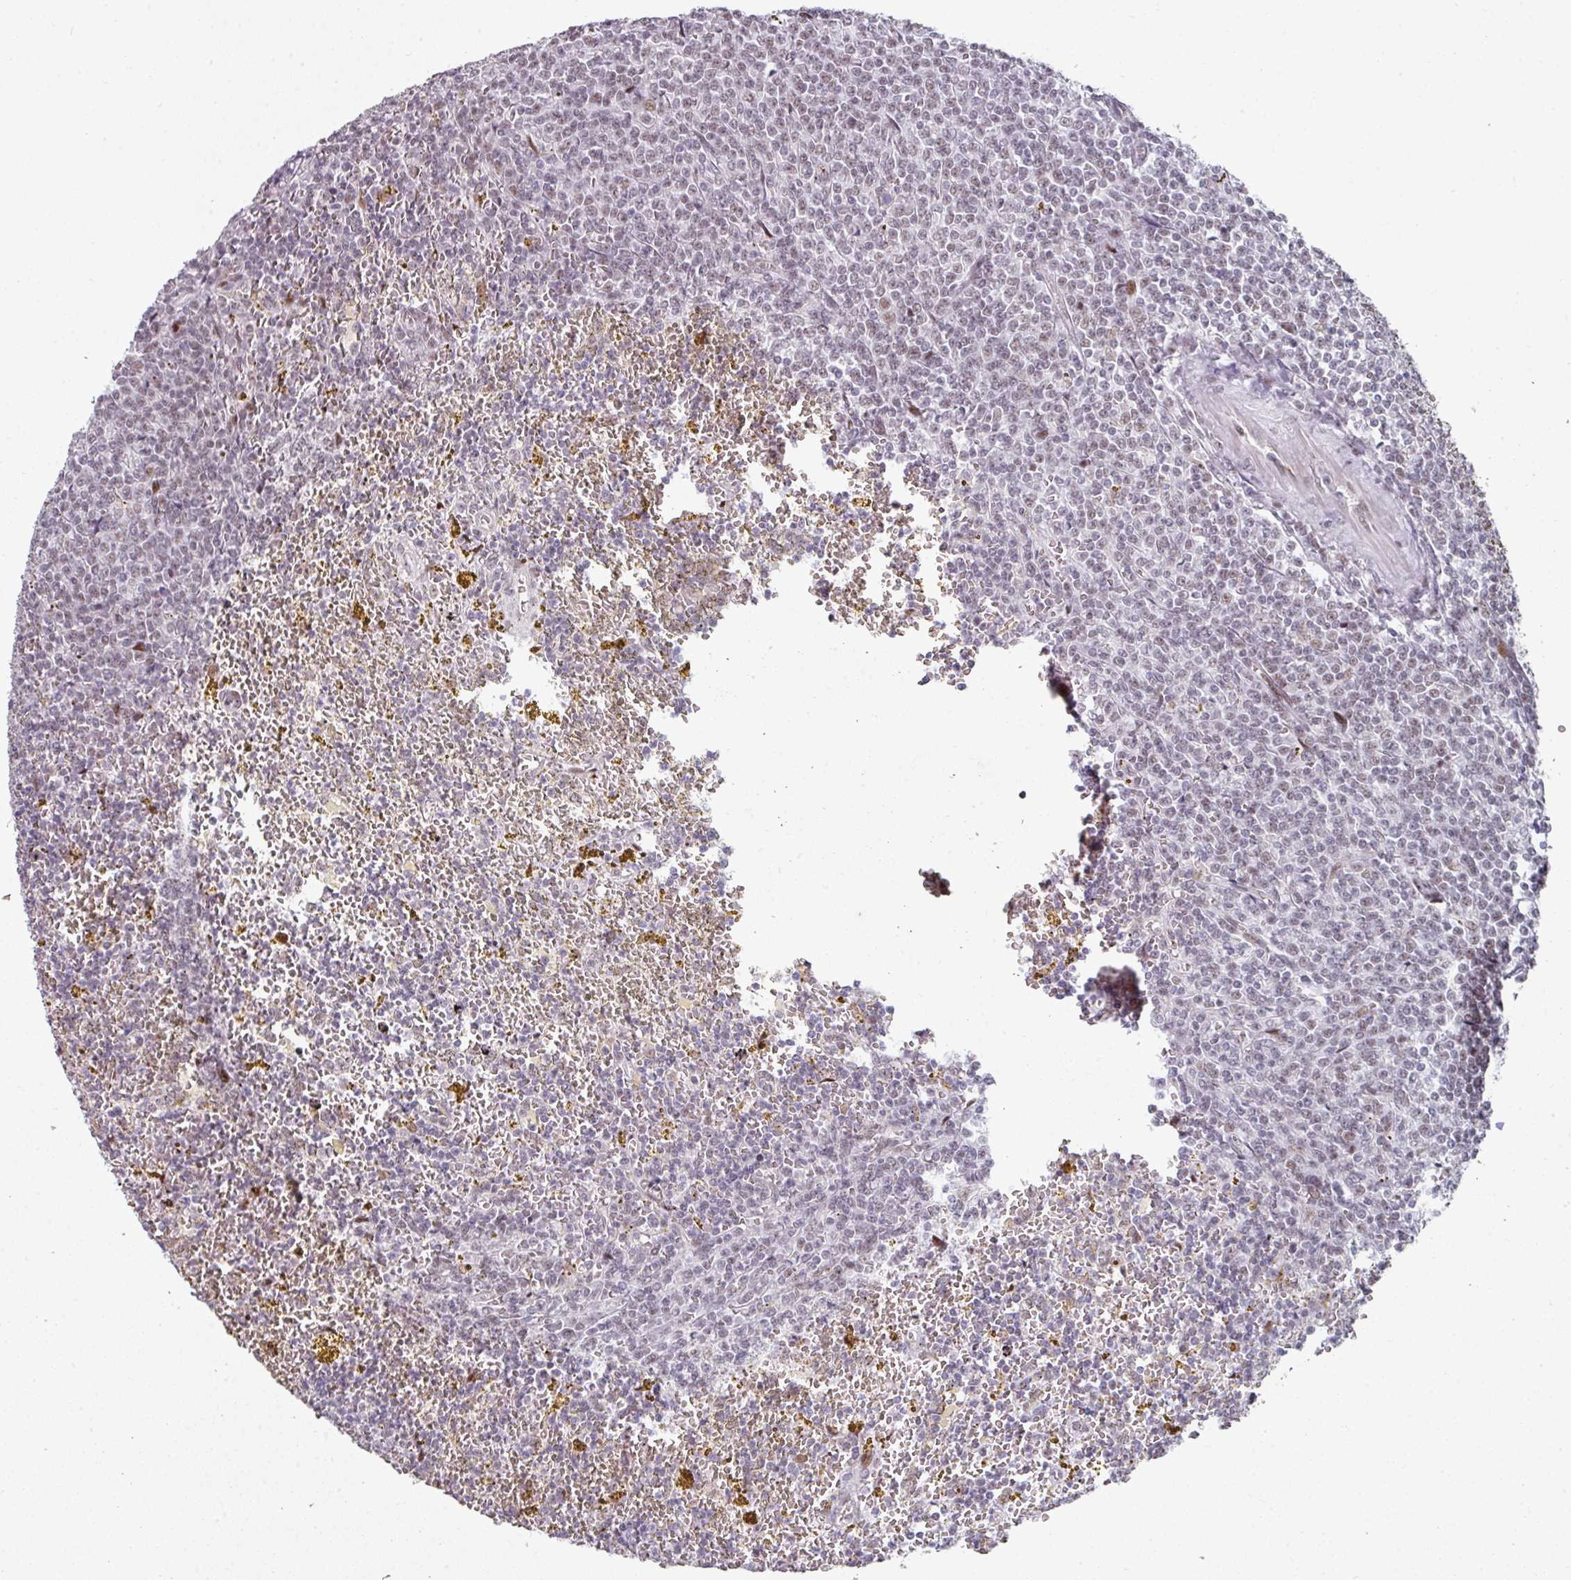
{"staining": {"intensity": "weak", "quantity": "<25%", "location": "nuclear"}, "tissue": "lymphoma", "cell_type": "Tumor cells", "image_type": "cancer", "snomed": [{"axis": "morphology", "description": "Malignant lymphoma, non-Hodgkin's type, Low grade"}, {"axis": "topography", "description": "Spleen"}, {"axis": "topography", "description": "Lymph node"}], "caption": "High power microscopy image of an immunohistochemistry photomicrograph of lymphoma, revealing no significant expression in tumor cells. (Immunohistochemistry (ihc), brightfield microscopy, high magnification).", "gene": "SF3B5", "patient": {"sex": "female", "age": 66}}